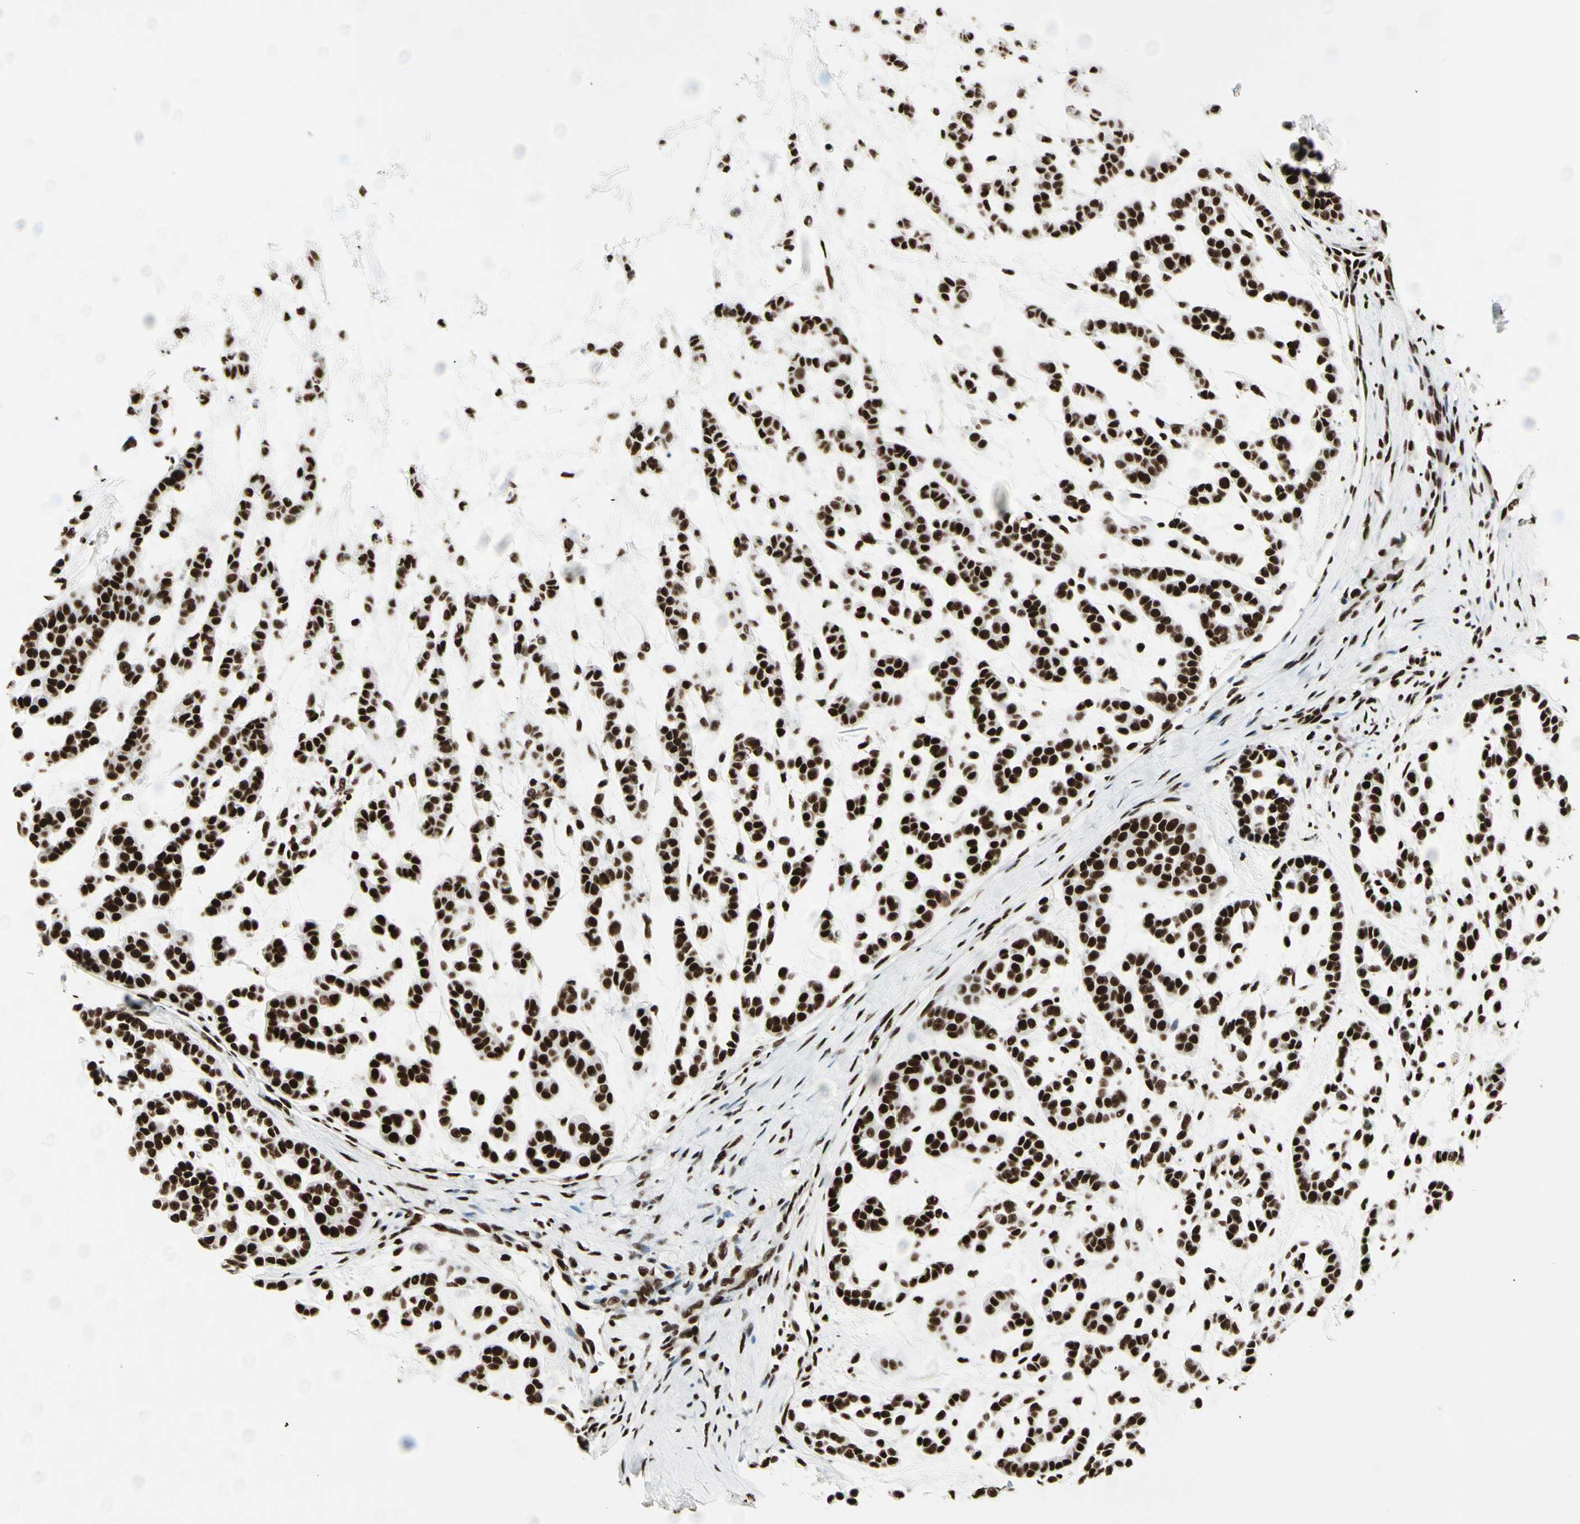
{"staining": {"intensity": "strong", "quantity": ">75%", "location": "nuclear"}, "tissue": "head and neck cancer", "cell_type": "Tumor cells", "image_type": "cancer", "snomed": [{"axis": "morphology", "description": "Adenocarcinoma, NOS"}, {"axis": "morphology", "description": "Adenoma, NOS"}, {"axis": "topography", "description": "Head-Neck"}], "caption": "Head and neck adenoma was stained to show a protein in brown. There is high levels of strong nuclear positivity in about >75% of tumor cells.", "gene": "CCAR1", "patient": {"sex": "female", "age": 55}}